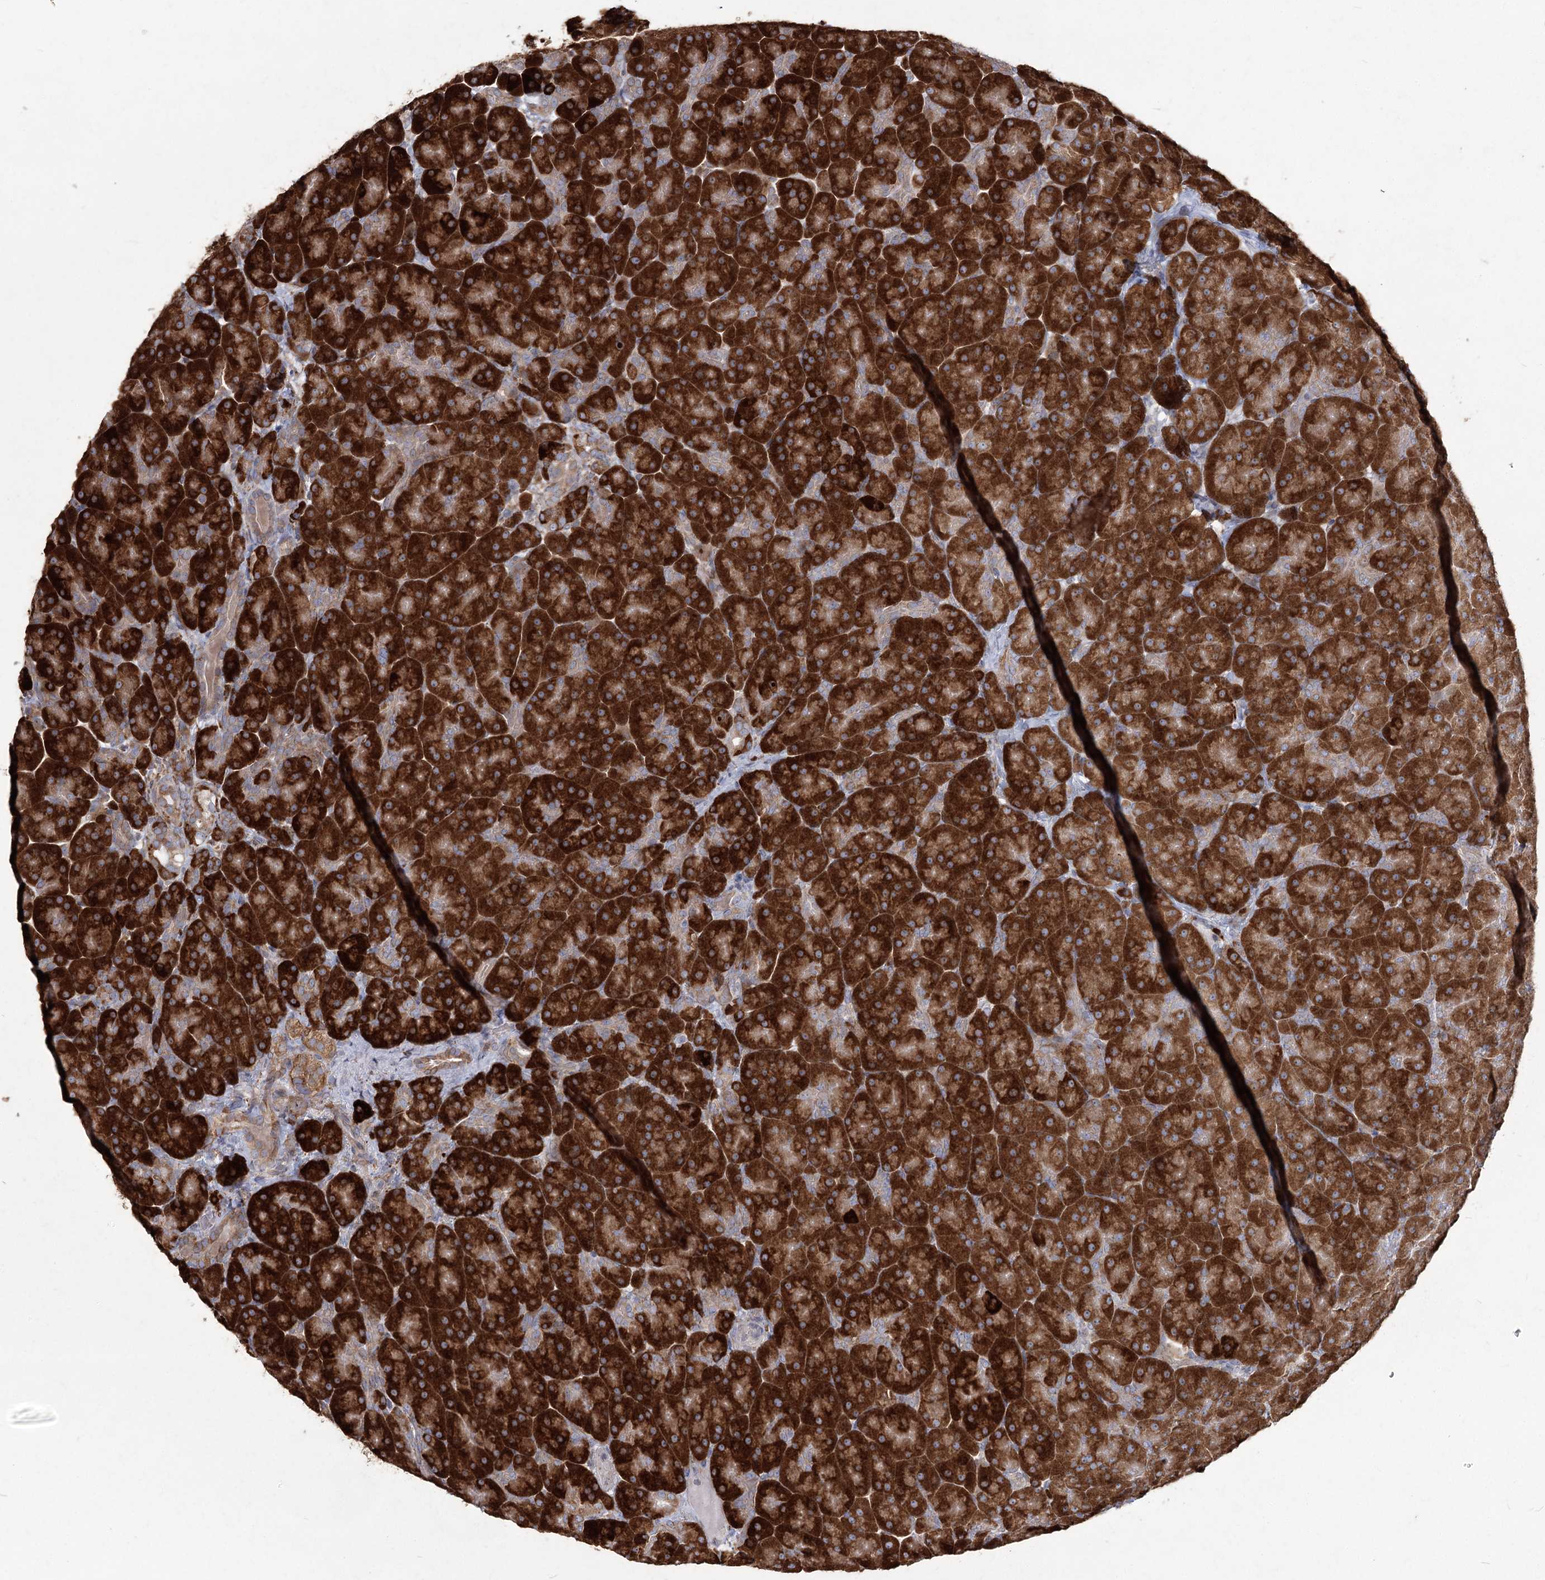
{"staining": {"intensity": "strong", "quantity": ">75%", "location": "cytoplasmic/membranous"}, "tissue": "pancreas", "cell_type": "Exocrine glandular cells", "image_type": "normal", "snomed": [{"axis": "morphology", "description": "Normal tissue, NOS"}, {"axis": "topography", "description": "Pancreas"}], "caption": "Protein expression analysis of benign human pancreas reveals strong cytoplasmic/membranous positivity in approximately >75% of exocrine glandular cells.", "gene": "NHLRC2", "patient": {"sex": "male", "age": 66}}